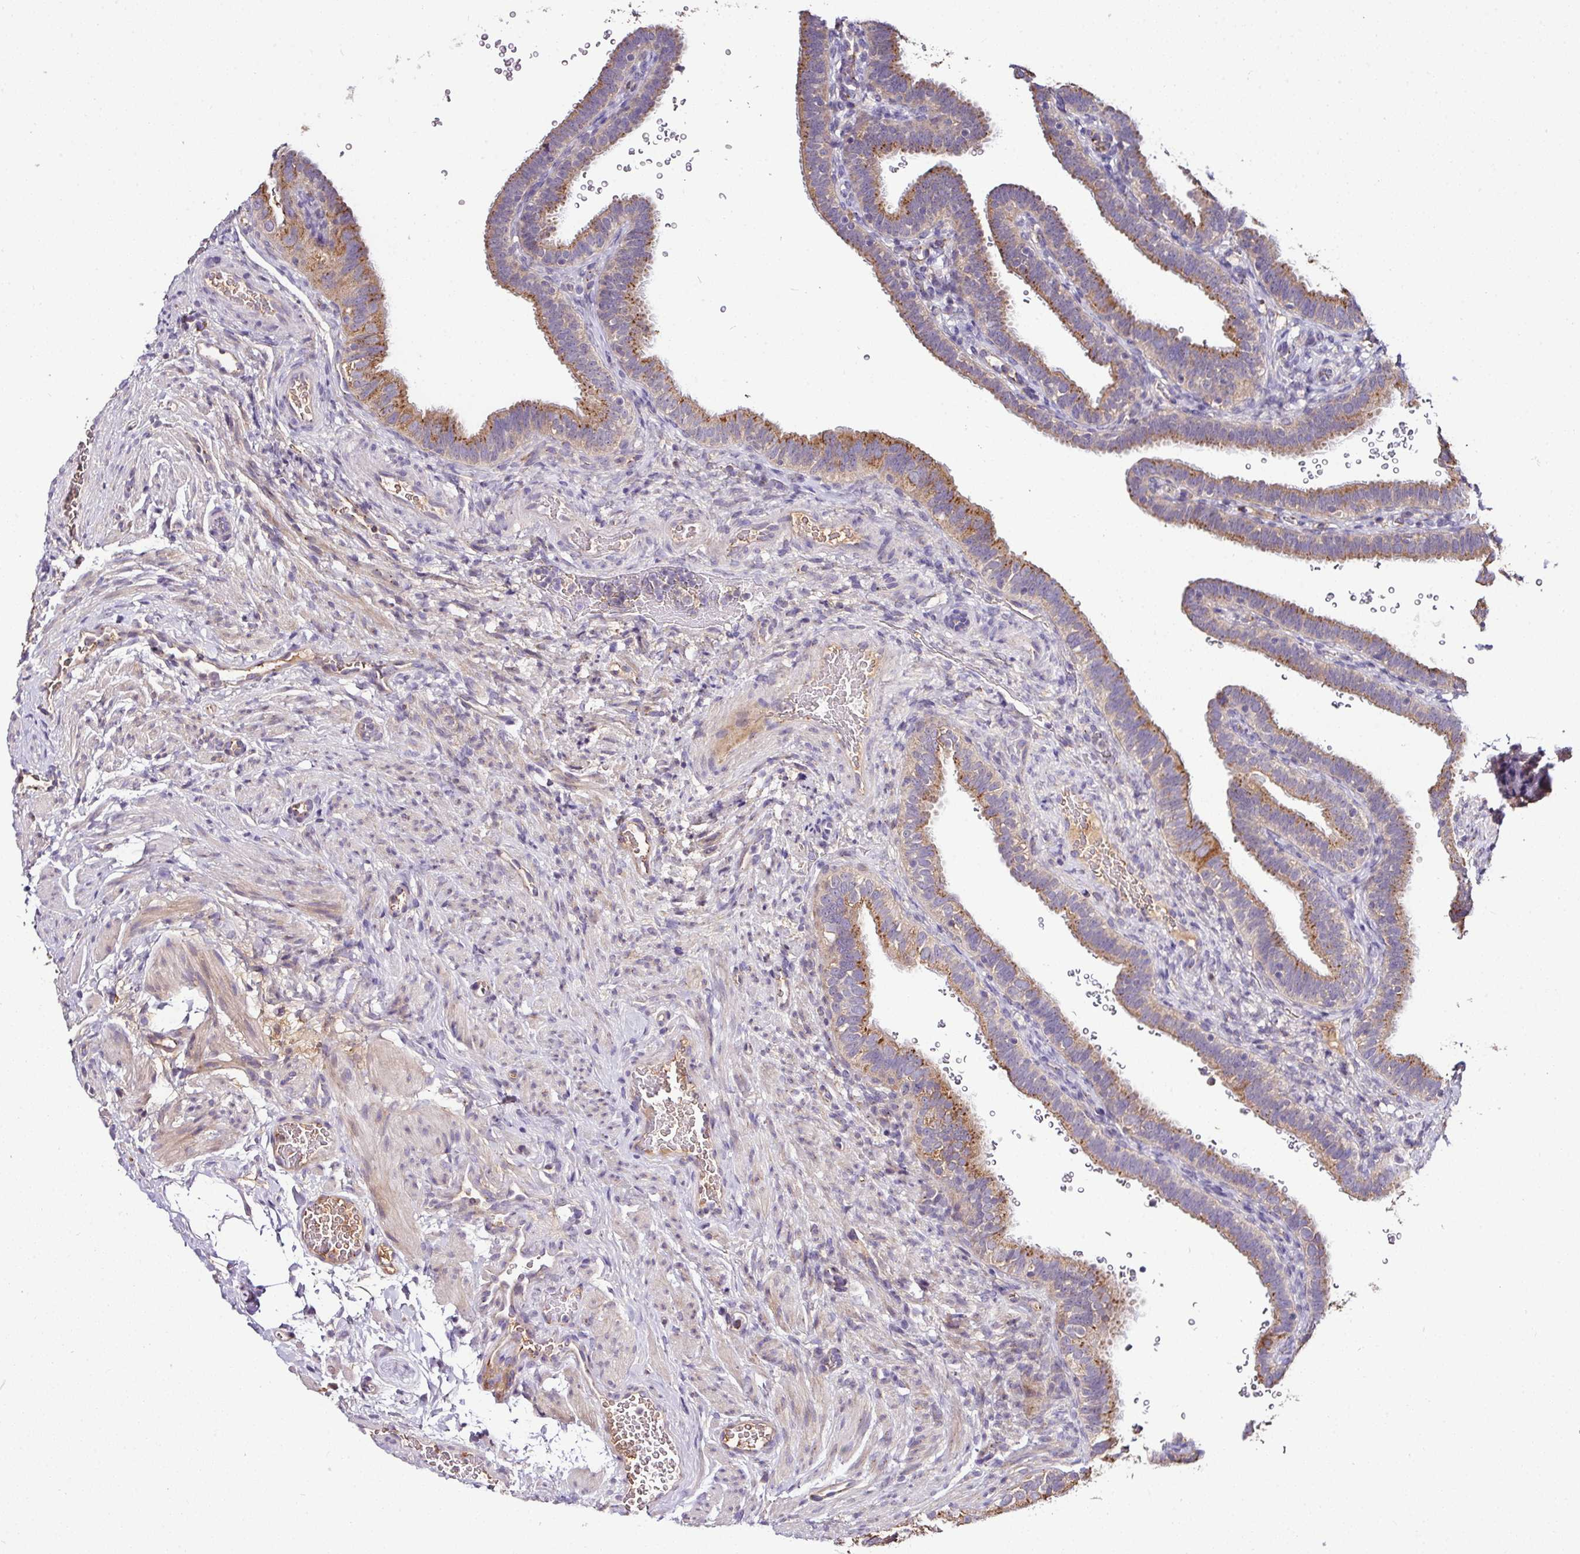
{"staining": {"intensity": "moderate", "quantity": ">75%", "location": "cytoplasmic/membranous"}, "tissue": "fallopian tube", "cell_type": "Glandular cells", "image_type": "normal", "snomed": [{"axis": "morphology", "description": "Normal tissue, NOS"}, {"axis": "topography", "description": "Fallopian tube"}], "caption": "The image displays immunohistochemical staining of benign fallopian tube. There is moderate cytoplasmic/membranous positivity is seen in approximately >75% of glandular cells.", "gene": "CPD", "patient": {"sex": "female", "age": 41}}